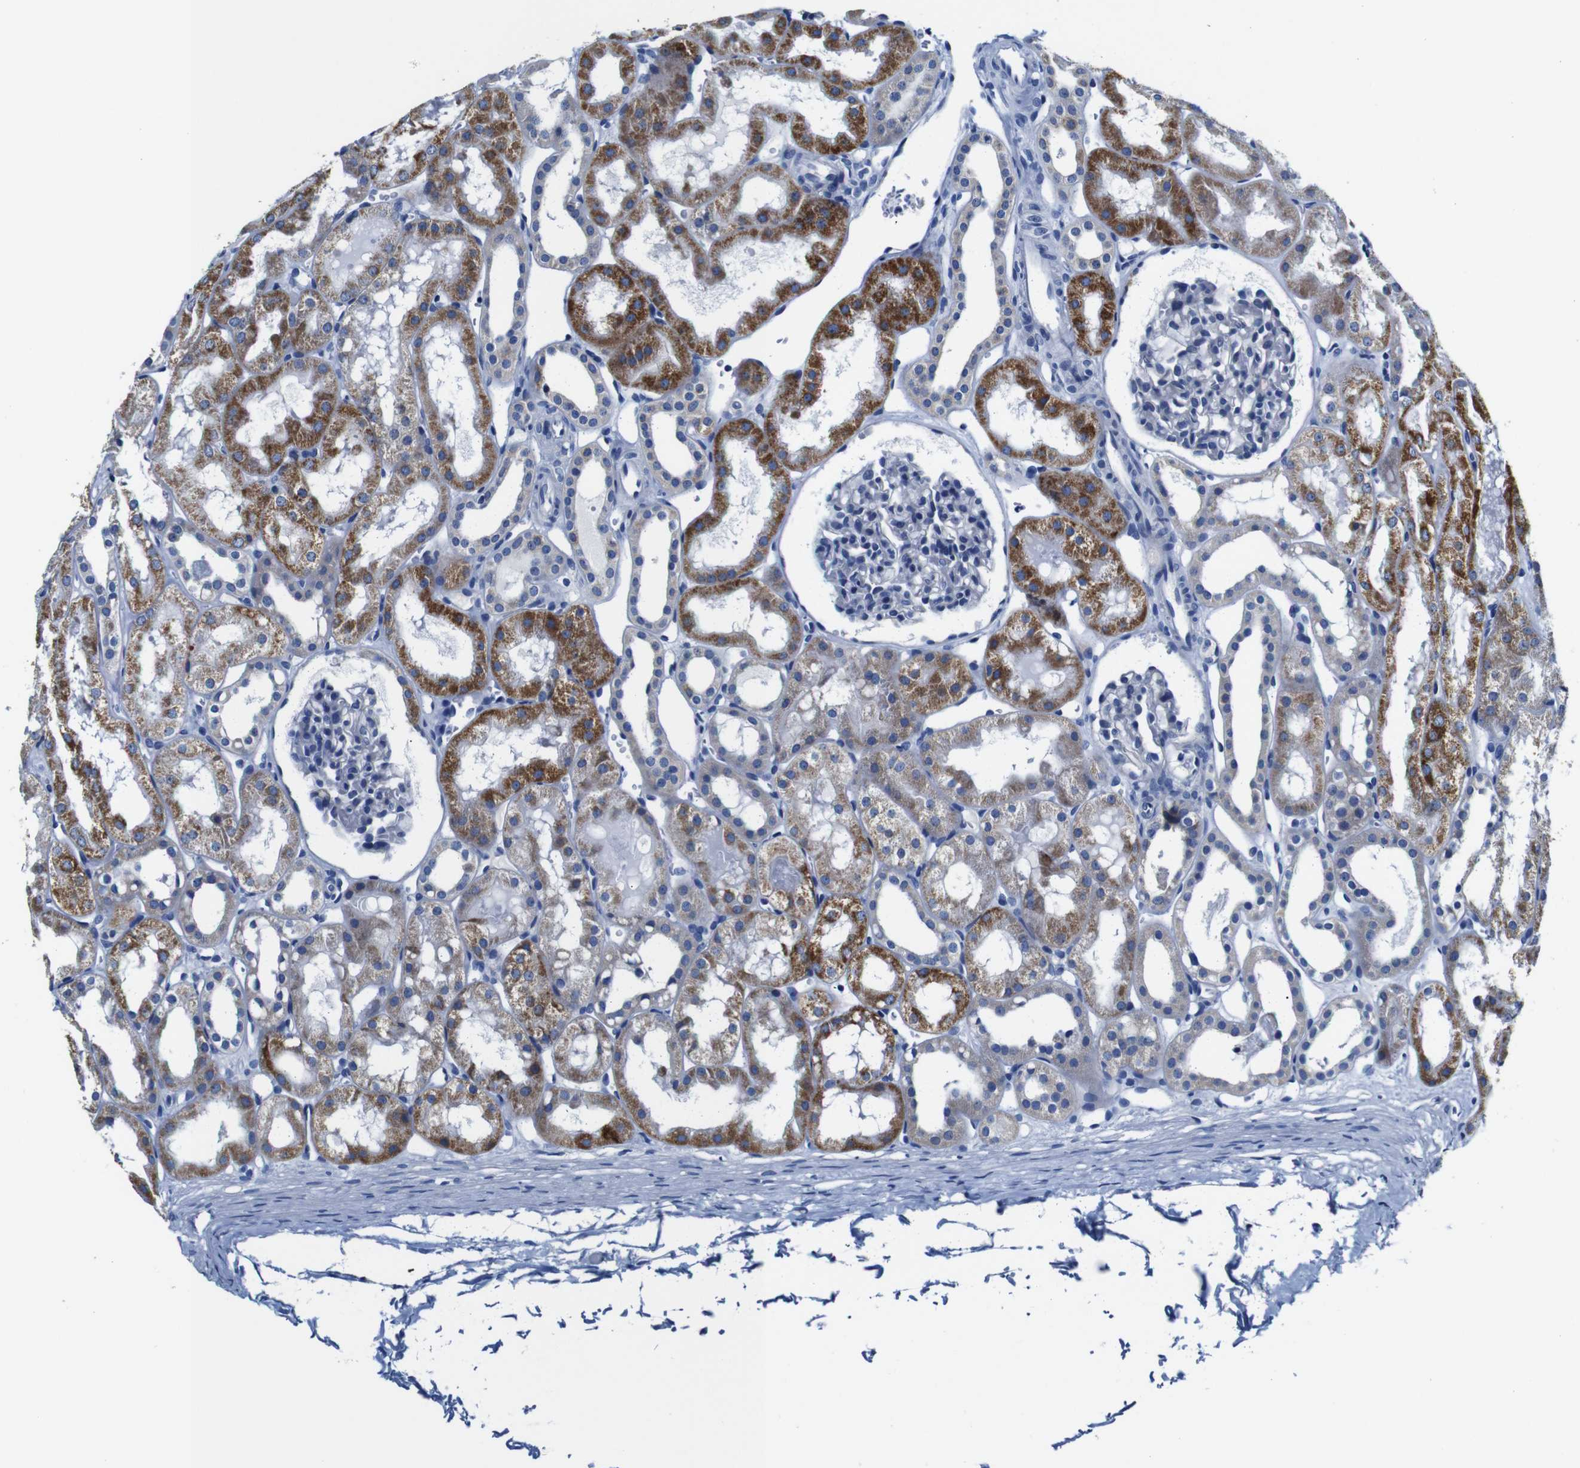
{"staining": {"intensity": "negative", "quantity": "none", "location": "none"}, "tissue": "kidney", "cell_type": "Cells in glomeruli", "image_type": "normal", "snomed": [{"axis": "morphology", "description": "Normal tissue, NOS"}, {"axis": "topography", "description": "Kidney"}, {"axis": "topography", "description": "Urinary bladder"}], "caption": "This is a photomicrograph of IHC staining of benign kidney, which shows no positivity in cells in glomeruli.", "gene": "SNX19", "patient": {"sex": "male", "age": 16}}